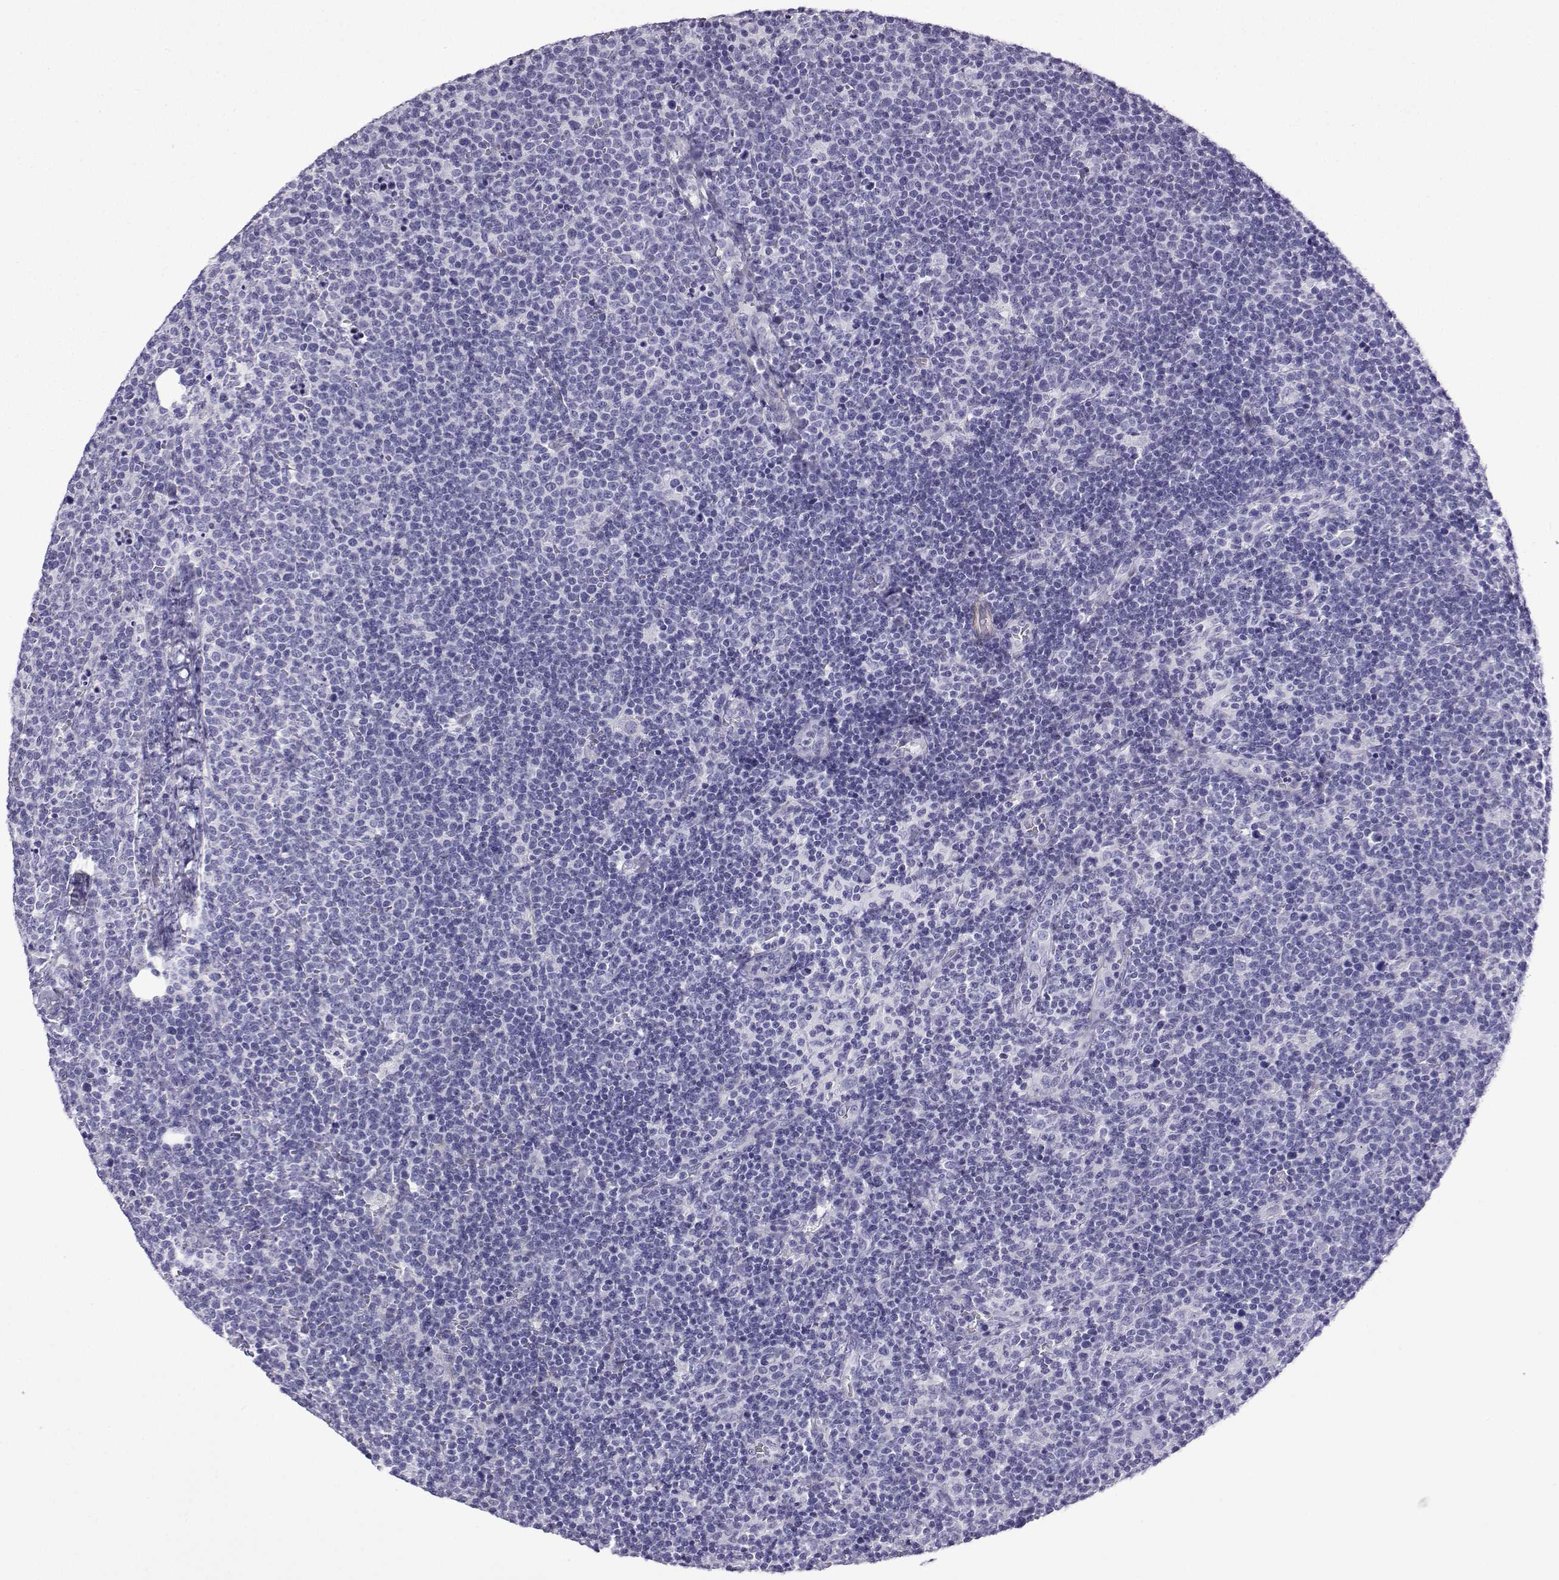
{"staining": {"intensity": "negative", "quantity": "none", "location": "none"}, "tissue": "lymphoma", "cell_type": "Tumor cells", "image_type": "cancer", "snomed": [{"axis": "morphology", "description": "Malignant lymphoma, non-Hodgkin's type, High grade"}, {"axis": "topography", "description": "Lymph node"}], "caption": "Immunohistochemistry (IHC) image of neoplastic tissue: human lymphoma stained with DAB demonstrates no significant protein staining in tumor cells.", "gene": "KCNF1", "patient": {"sex": "male", "age": 61}}